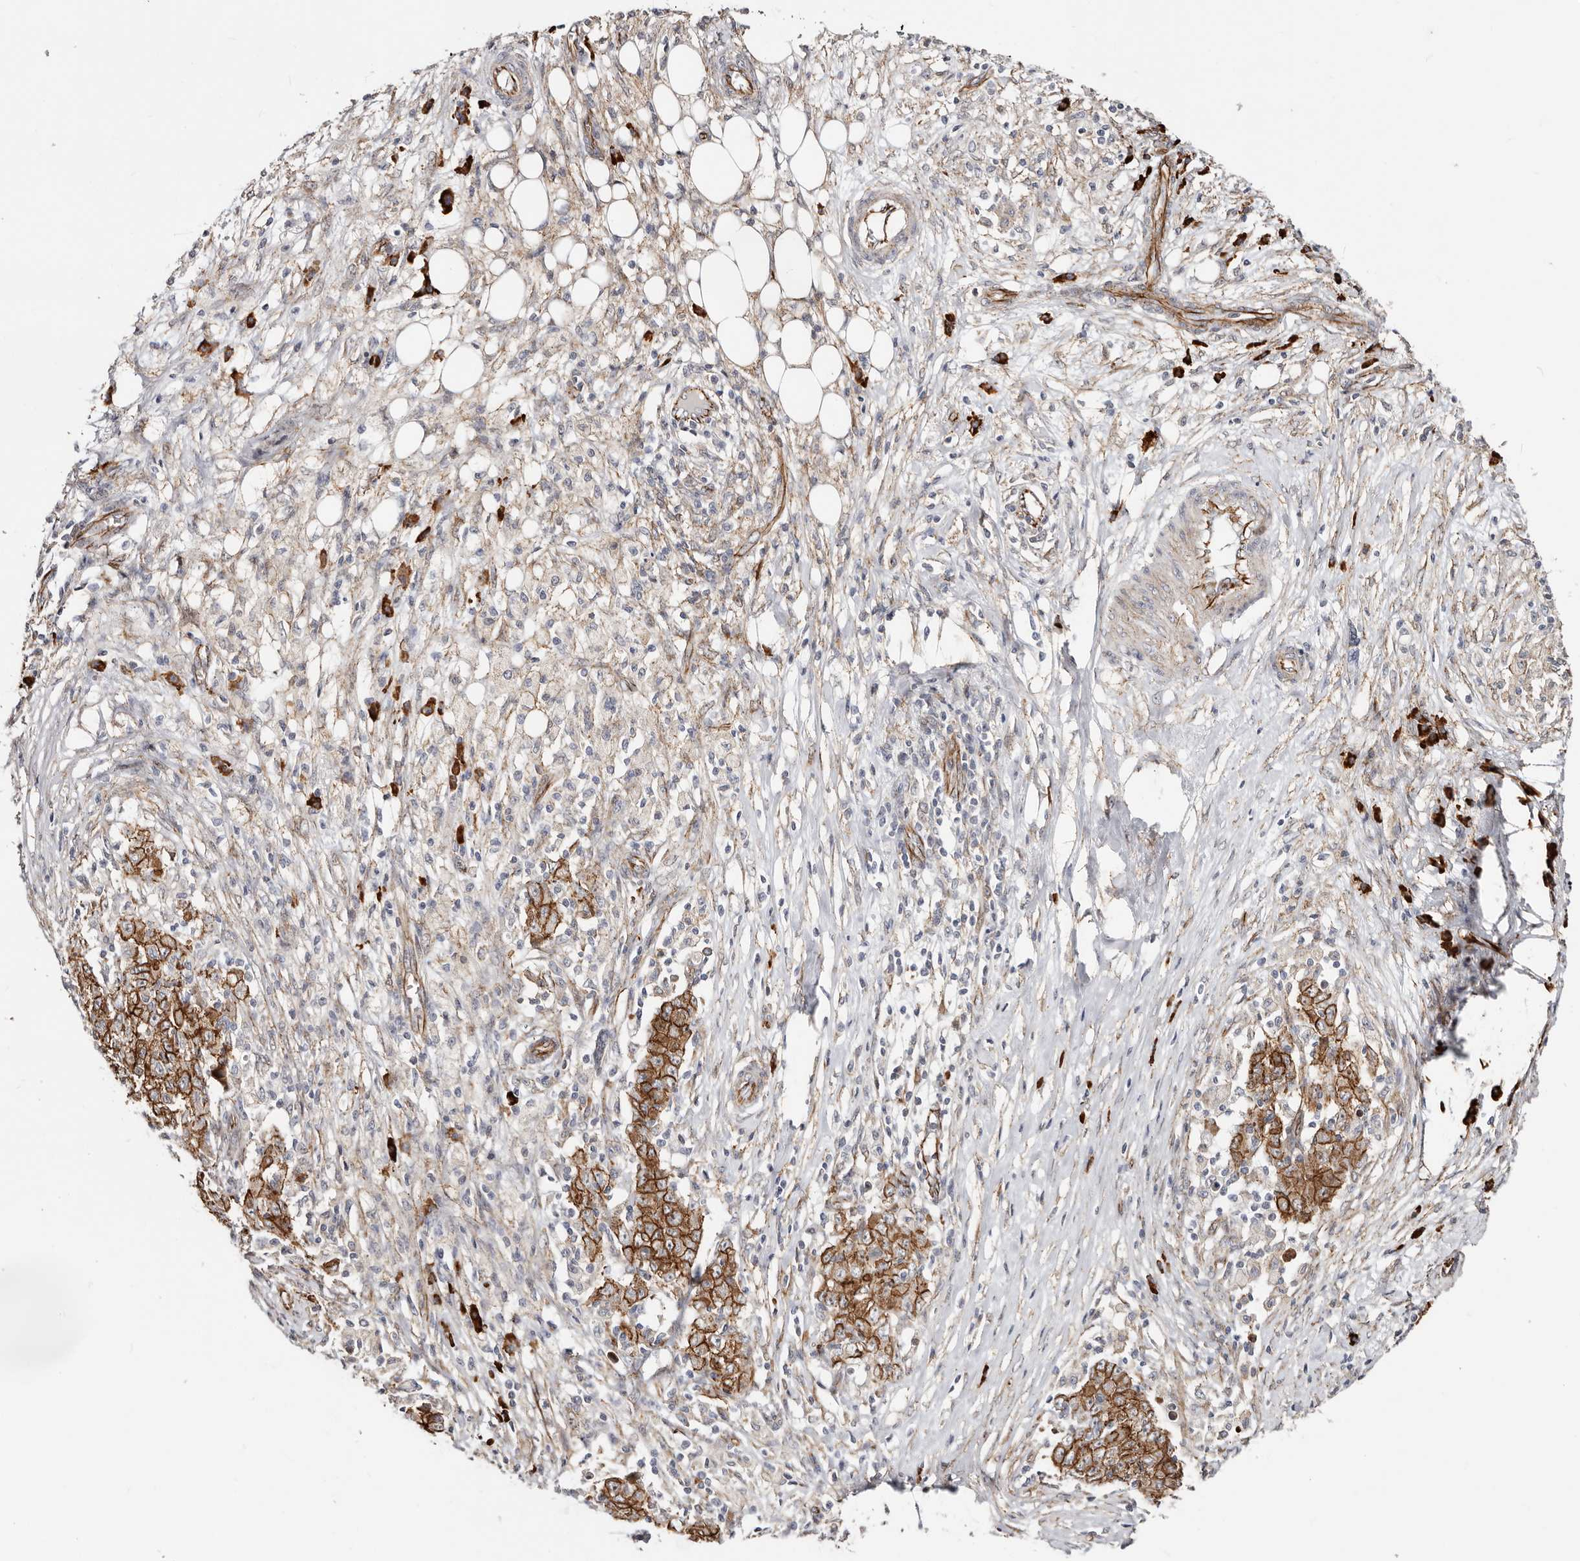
{"staining": {"intensity": "strong", "quantity": ">75%", "location": "cytoplasmic/membranous"}, "tissue": "ovarian cancer", "cell_type": "Tumor cells", "image_type": "cancer", "snomed": [{"axis": "morphology", "description": "Carcinoma, endometroid"}, {"axis": "topography", "description": "Ovary"}], "caption": "The image shows staining of ovarian cancer (endometroid carcinoma), revealing strong cytoplasmic/membranous protein staining (brown color) within tumor cells. (Brightfield microscopy of DAB IHC at high magnification).", "gene": "CTNNB1", "patient": {"sex": "female", "age": 42}}